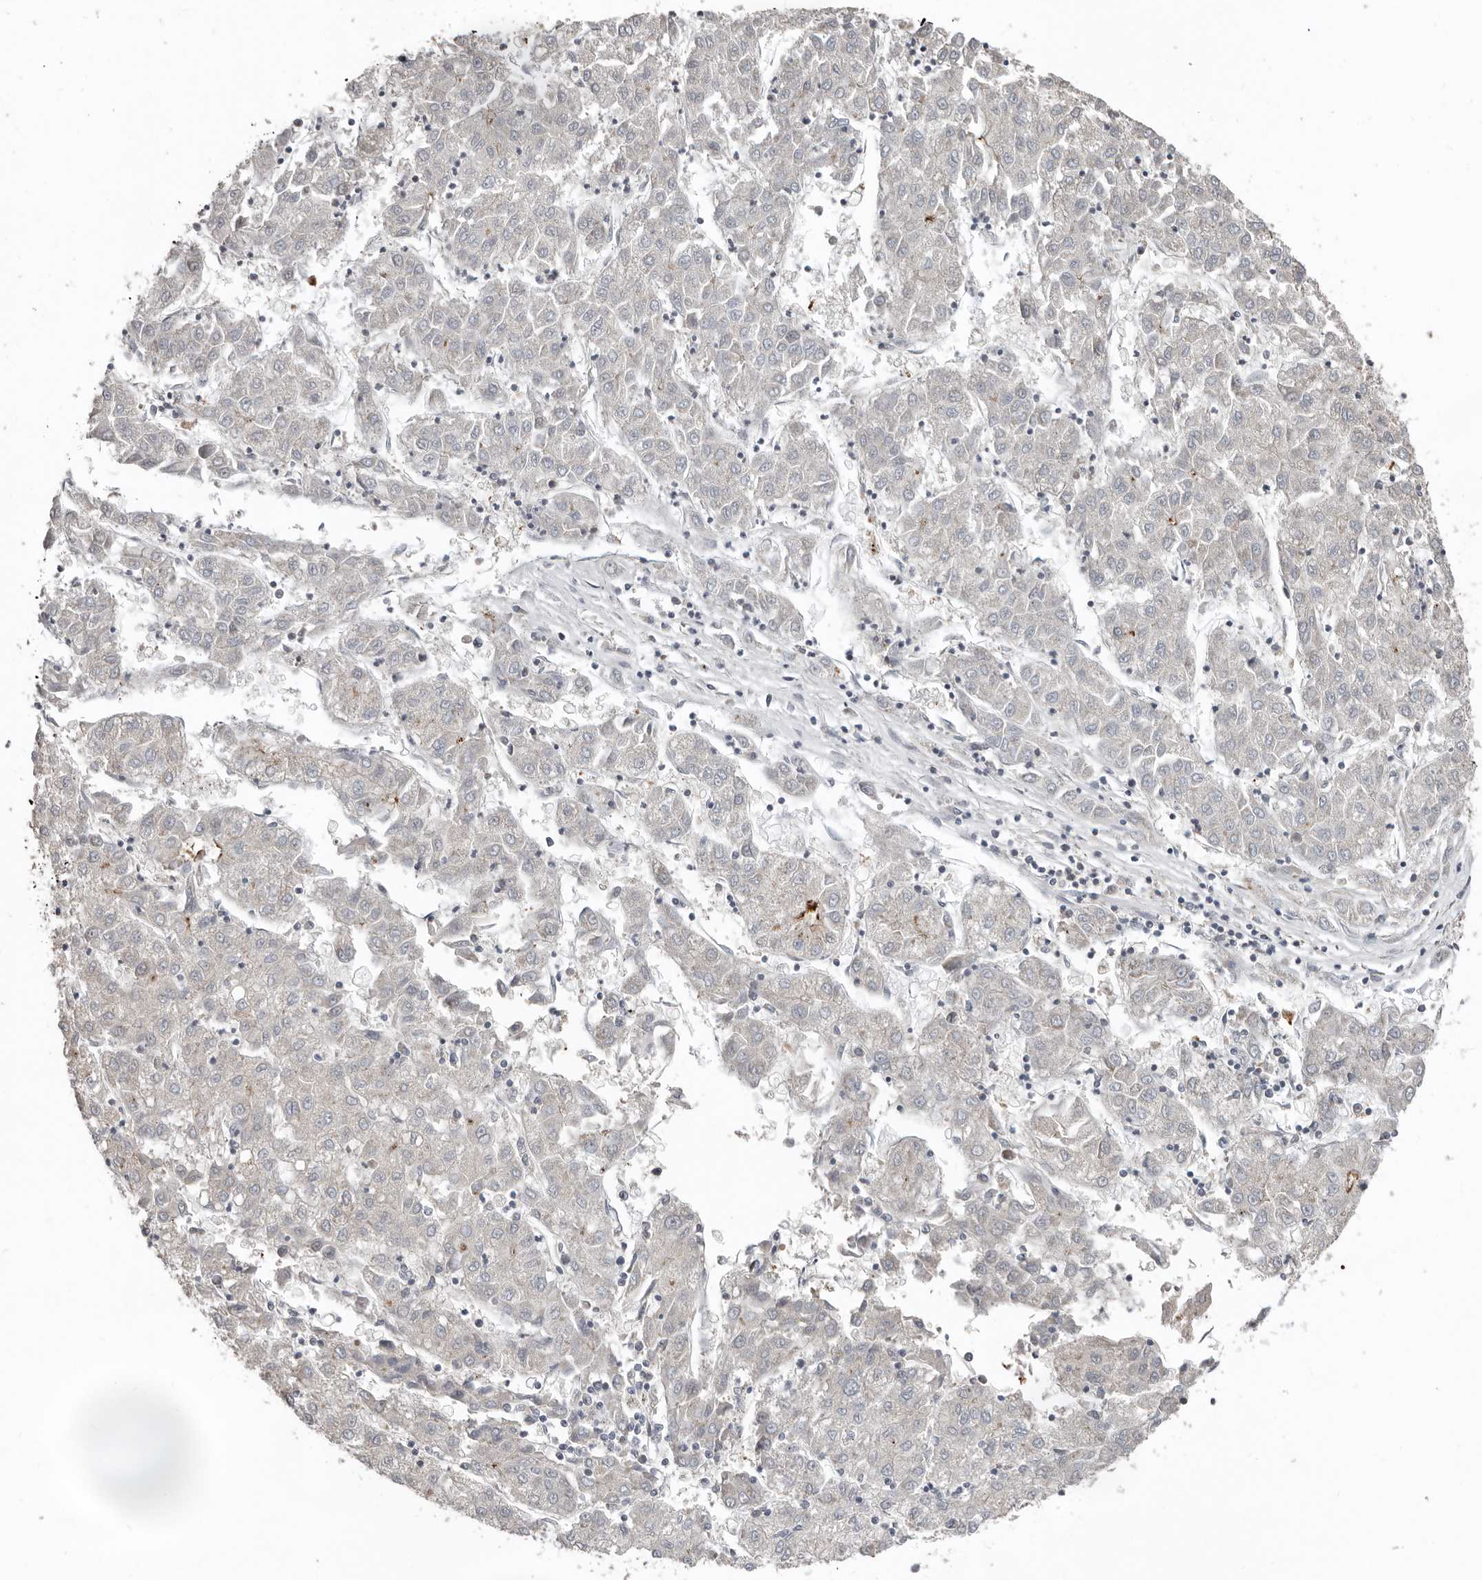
{"staining": {"intensity": "negative", "quantity": "none", "location": "none"}, "tissue": "liver cancer", "cell_type": "Tumor cells", "image_type": "cancer", "snomed": [{"axis": "morphology", "description": "Carcinoma, Hepatocellular, NOS"}, {"axis": "topography", "description": "Liver"}], "caption": "Tumor cells show no significant positivity in hepatocellular carcinoma (liver).", "gene": "LRGUK", "patient": {"sex": "male", "age": 72}}